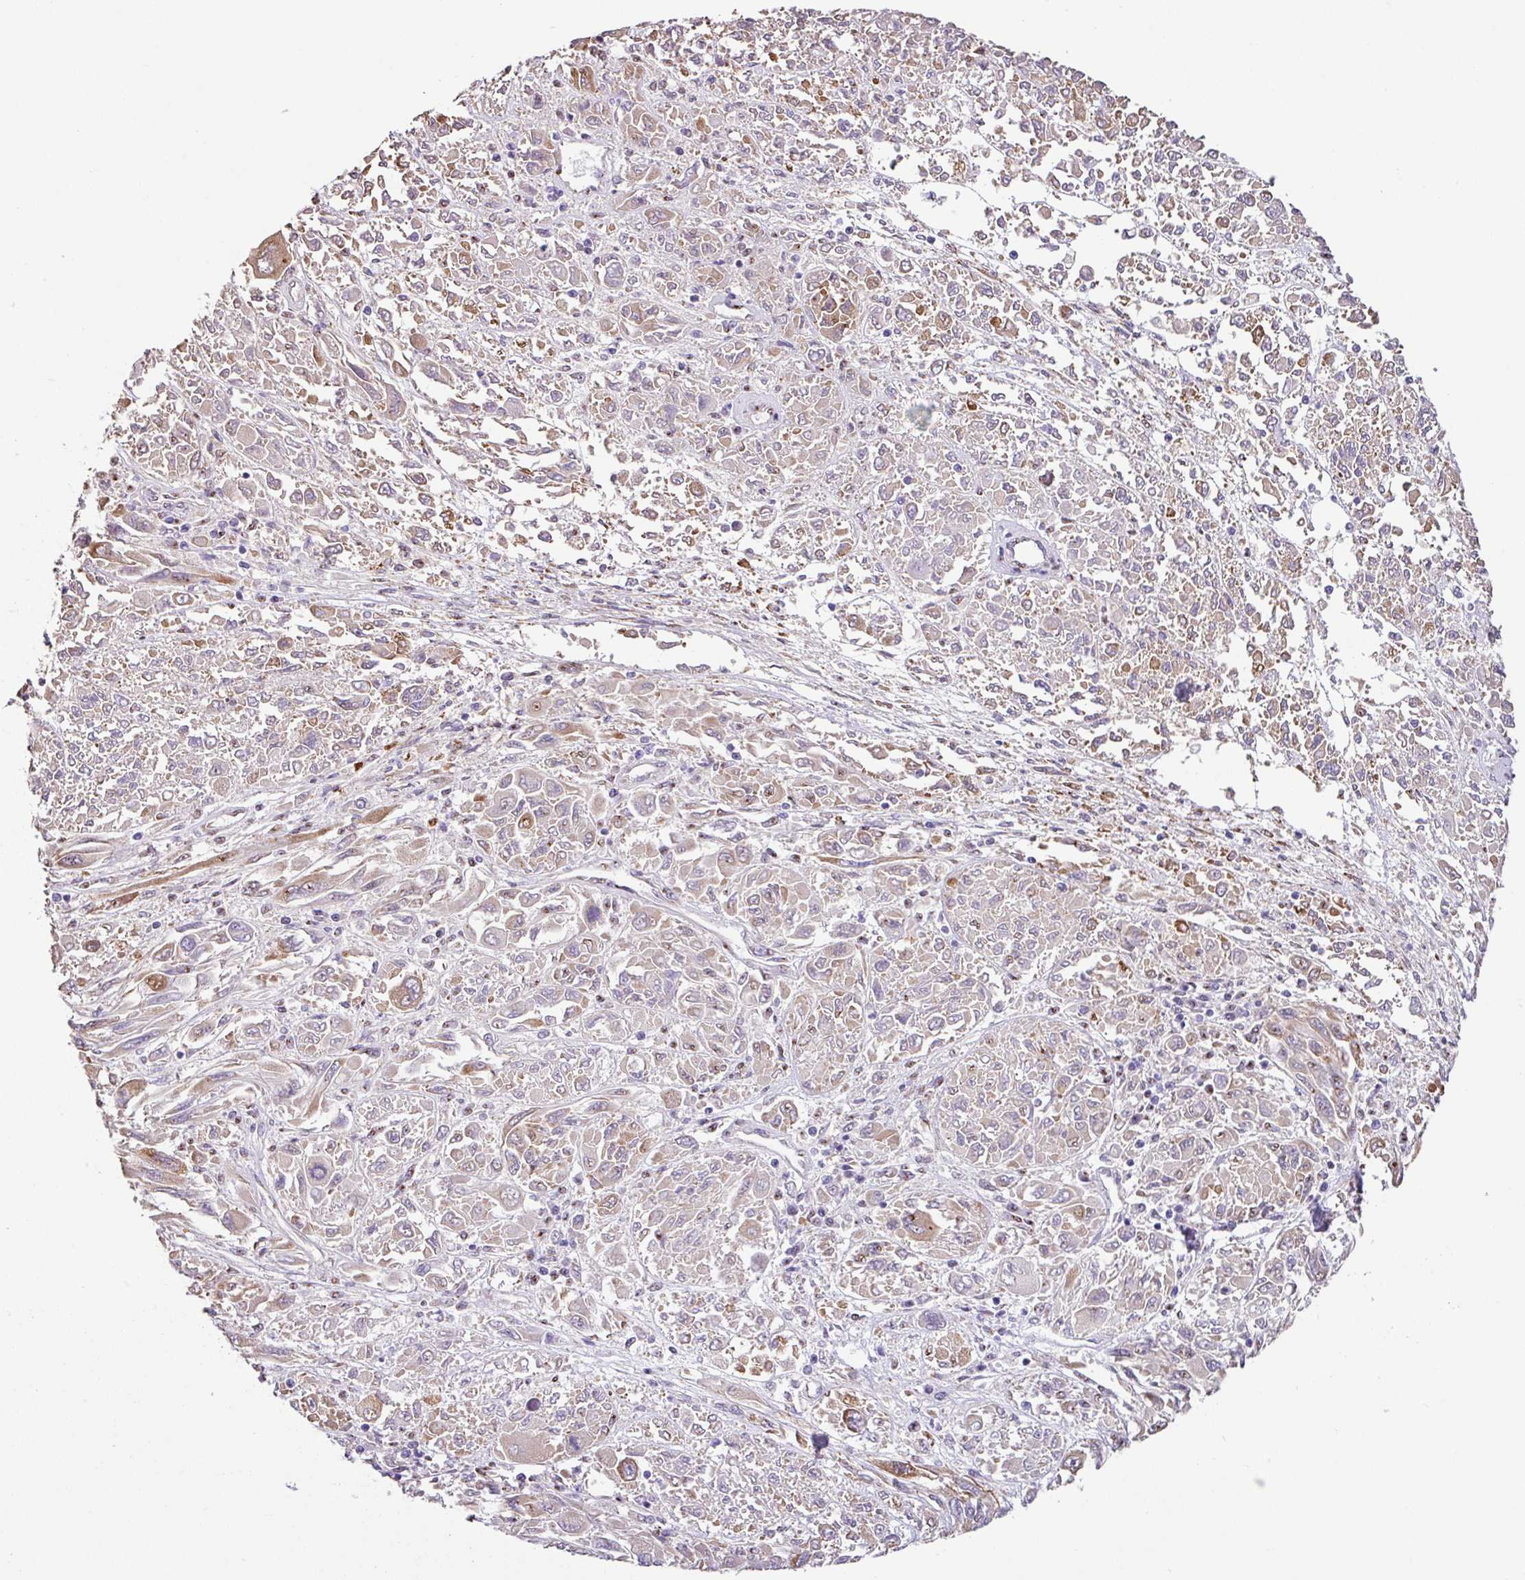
{"staining": {"intensity": "weak", "quantity": "25%-75%", "location": "cytoplasmic/membranous"}, "tissue": "melanoma", "cell_type": "Tumor cells", "image_type": "cancer", "snomed": [{"axis": "morphology", "description": "Malignant melanoma, NOS"}, {"axis": "topography", "description": "Skin"}], "caption": "Immunohistochemical staining of human melanoma demonstrates low levels of weak cytoplasmic/membranous positivity in about 25%-75% of tumor cells. The staining was performed using DAB to visualize the protein expression in brown, while the nuclei were stained in blue with hematoxylin (Magnification: 20x).", "gene": "ZG16", "patient": {"sex": "female", "age": 91}}